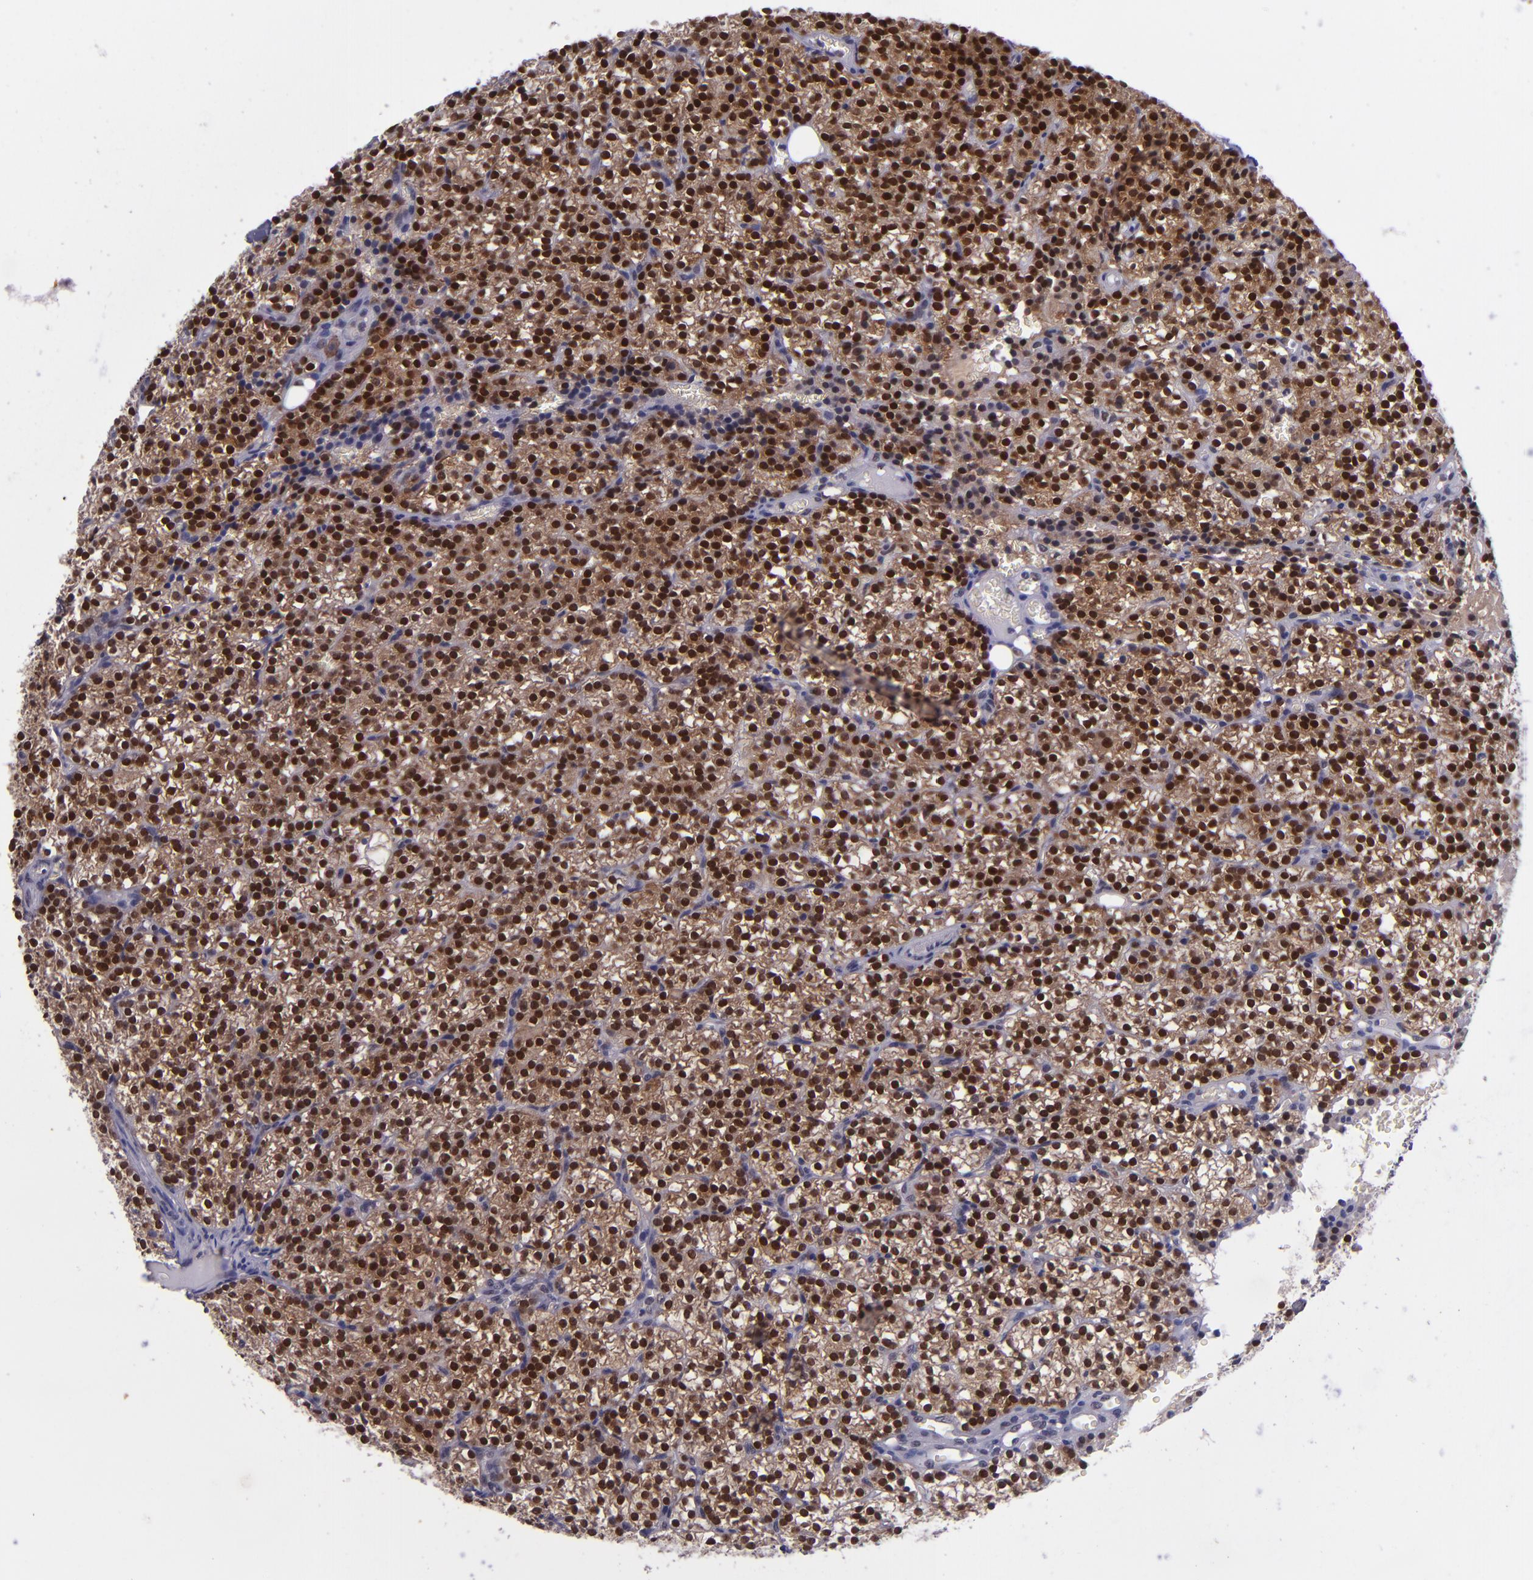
{"staining": {"intensity": "strong", "quantity": ">75%", "location": "cytoplasmic/membranous,nuclear"}, "tissue": "parathyroid gland", "cell_type": "Glandular cells", "image_type": "normal", "snomed": [{"axis": "morphology", "description": "Normal tissue, NOS"}, {"axis": "topography", "description": "Parathyroid gland"}], "caption": "A brown stain shows strong cytoplasmic/membranous,nuclear staining of a protein in glandular cells of normal human parathyroid gland.", "gene": "BAG1", "patient": {"sex": "female", "age": 17}}